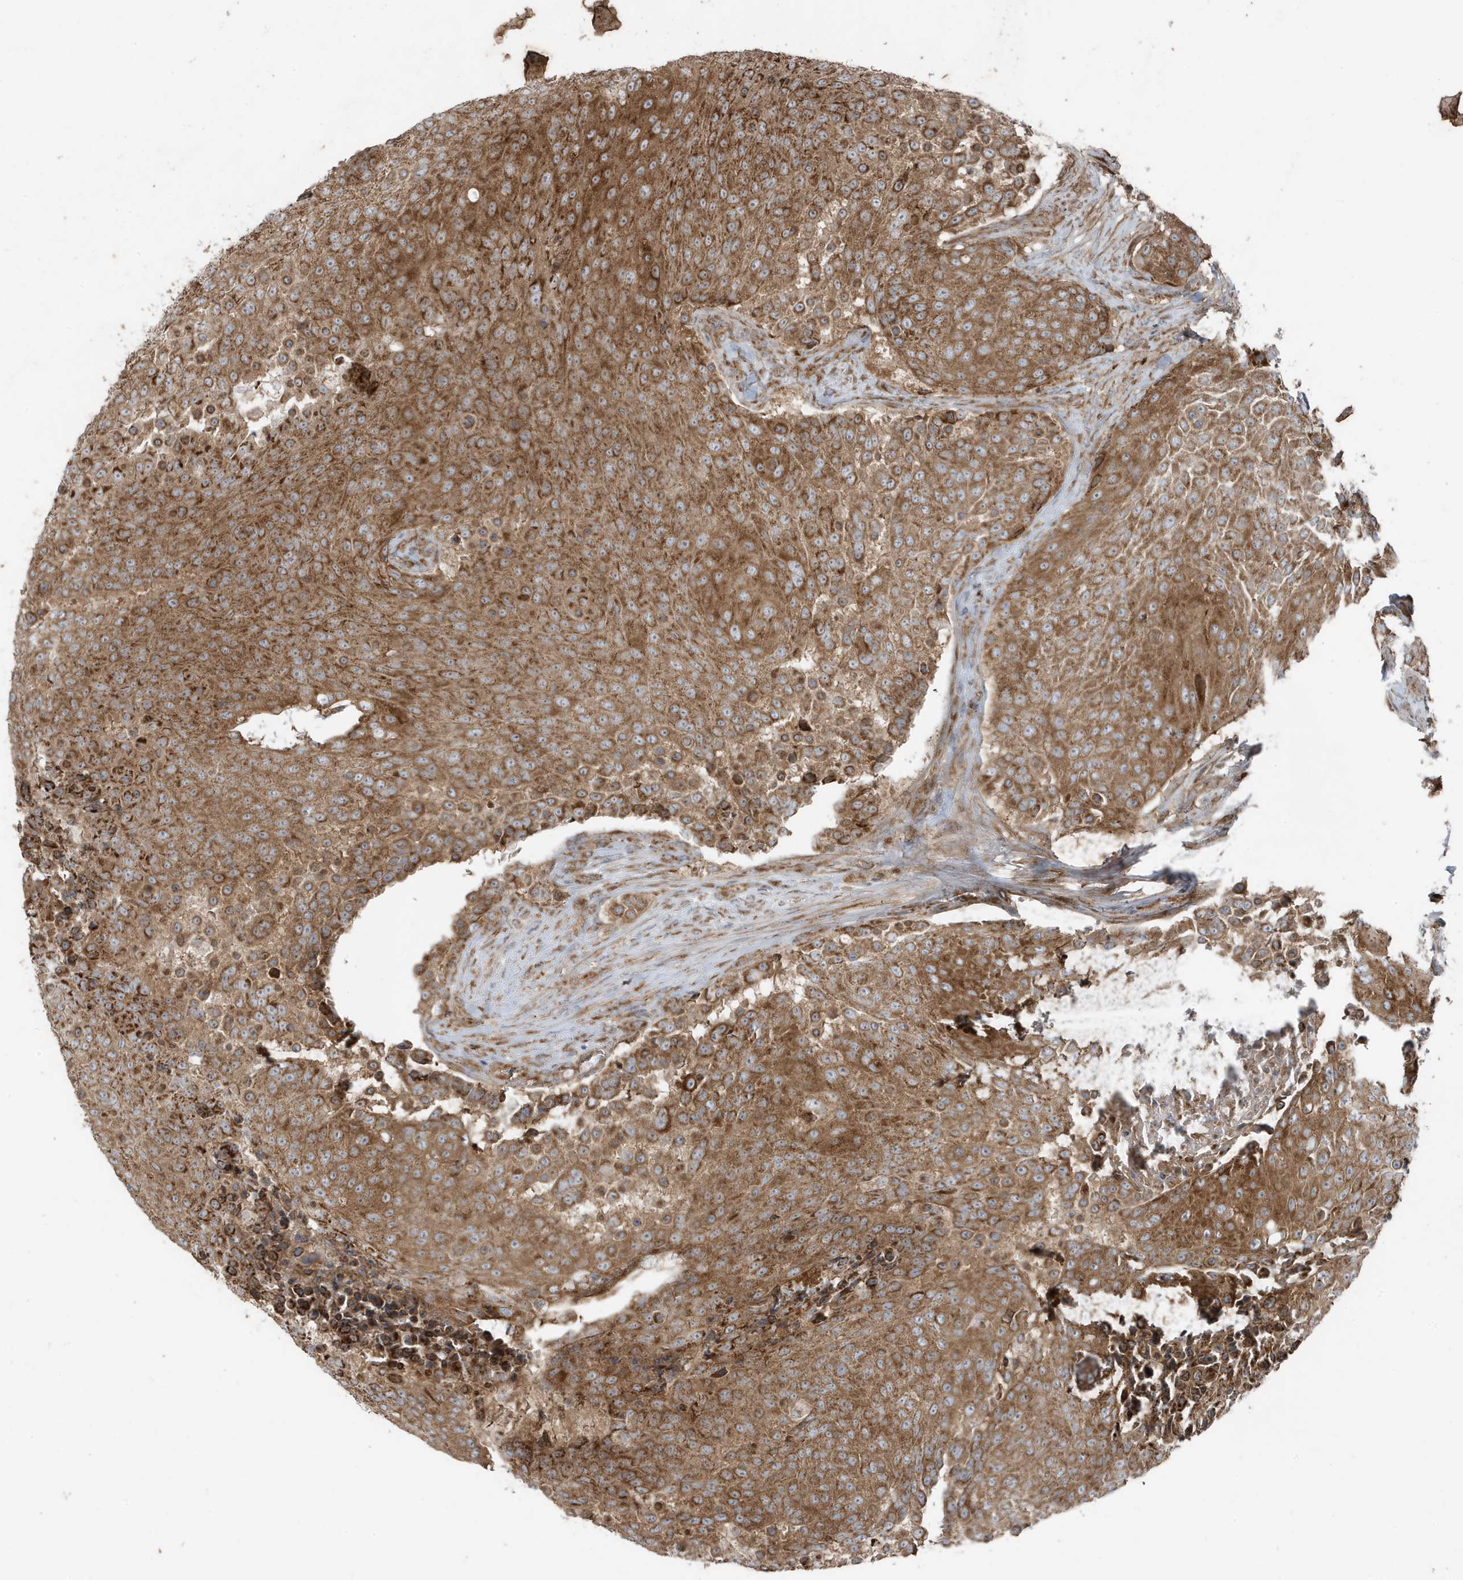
{"staining": {"intensity": "moderate", "quantity": ">75%", "location": "cytoplasmic/membranous"}, "tissue": "urothelial cancer", "cell_type": "Tumor cells", "image_type": "cancer", "snomed": [{"axis": "morphology", "description": "Urothelial carcinoma, High grade"}, {"axis": "topography", "description": "Urinary bladder"}], "caption": "Protein staining shows moderate cytoplasmic/membranous expression in approximately >75% of tumor cells in high-grade urothelial carcinoma.", "gene": "GOLGA4", "patient": {"sex": "female", "age": 63}}